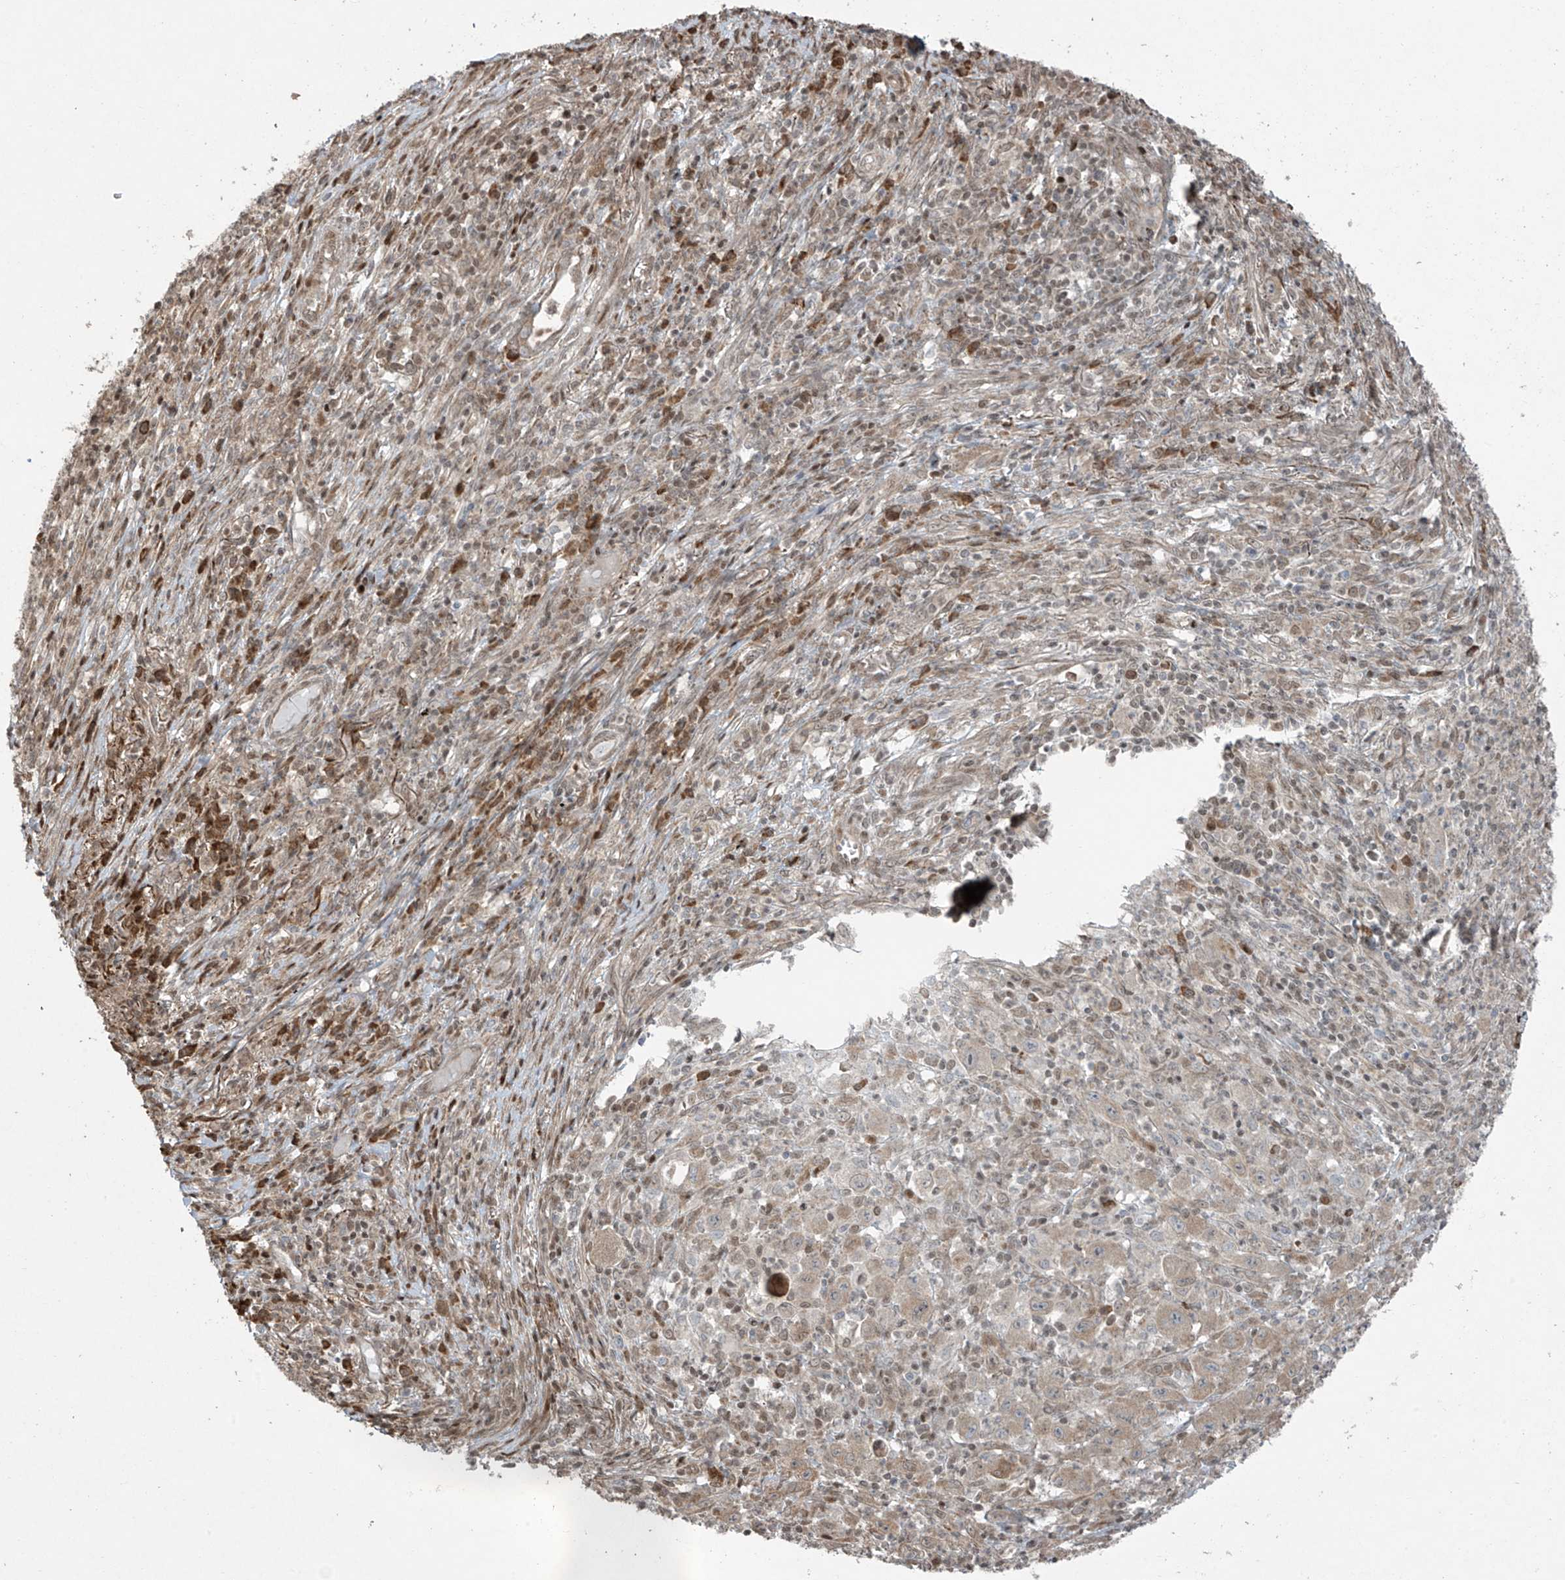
{"staining": {"intensity": "weak", "quantity": "25%-75%", "location": "cytoplasmic/membranous,nuclear"}, "tissue": "melanoma", "cell_type": "Tumor cells", "image_type": "cancer", "snomed": [{"axis": "morphology", "description": "Malignant melanoma, Metastatic site"}, {"axis": "topography", "description": "Skin"}], "caption": "Melanoma was stained to show a protein in brown. There is low levels of weak cytoplasmic/membranous and nuclear expression in about 25%-75% of tumor cells.", "gene": "TTC22", "patient": {"sex": "female", "age": 56}}